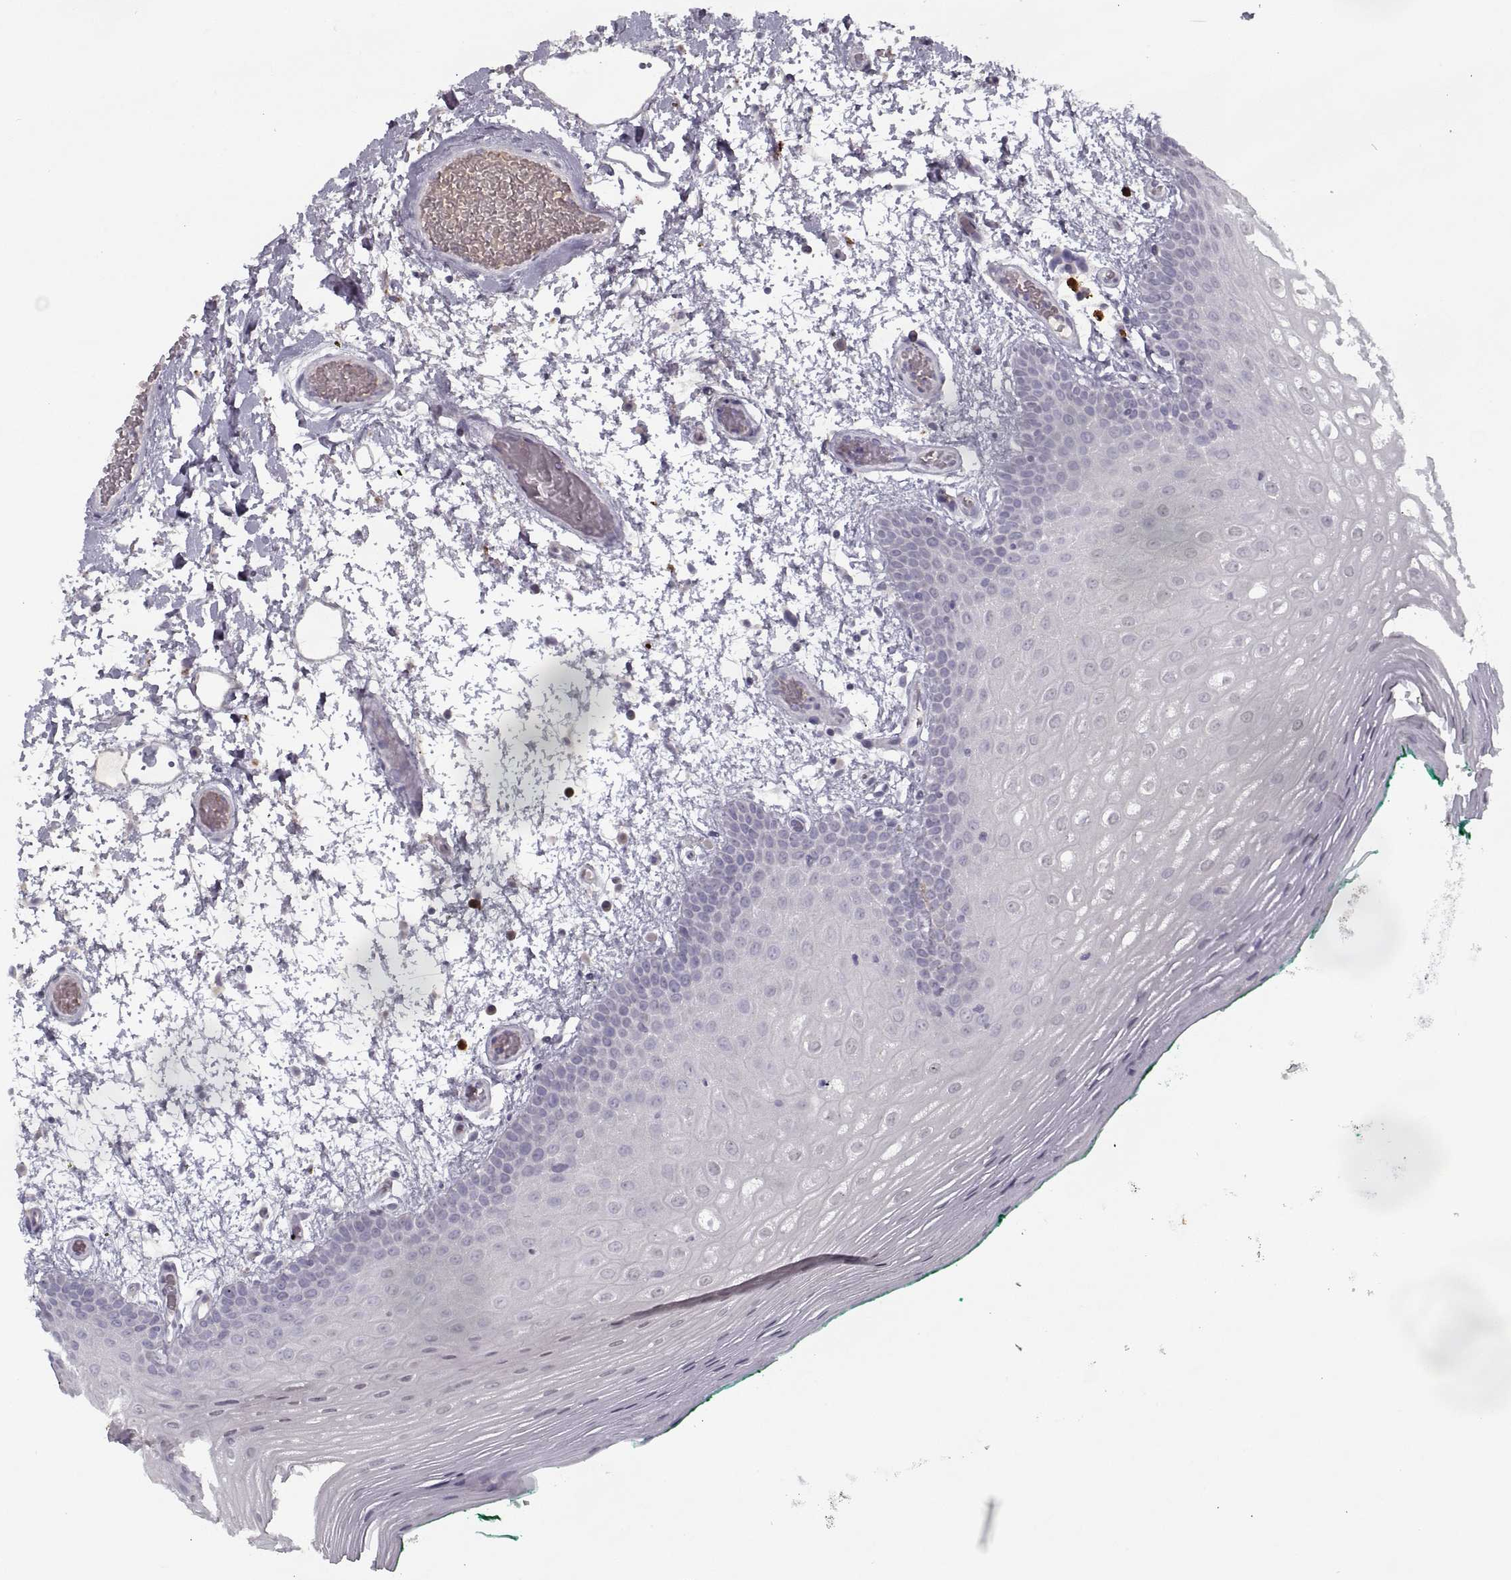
{"staining": {"intensity": "negative", "quantity": "none", "location": "none"}, "tissue": "oral mucosa", "cell_type": "Squamous epithelial cells", "image_type": "normal", "snomed": [{"axis": "morphology", "description": "Normal tissue, NOS"}, {"axis": "morphology", "description": "Squamous cell carcinoma, NOS"}, {"axis": "topography", "description": "Oral tissue"}, {"axis": "topography", "description": "Head-Neck"}], "caption": "Human oral mucosa stained for a protein using immunohistochemistry (IHC) shows no positivity in squamous epithelial cells.", "gene": "GAD2", "patient": {"sex": "male", "age": 78}}